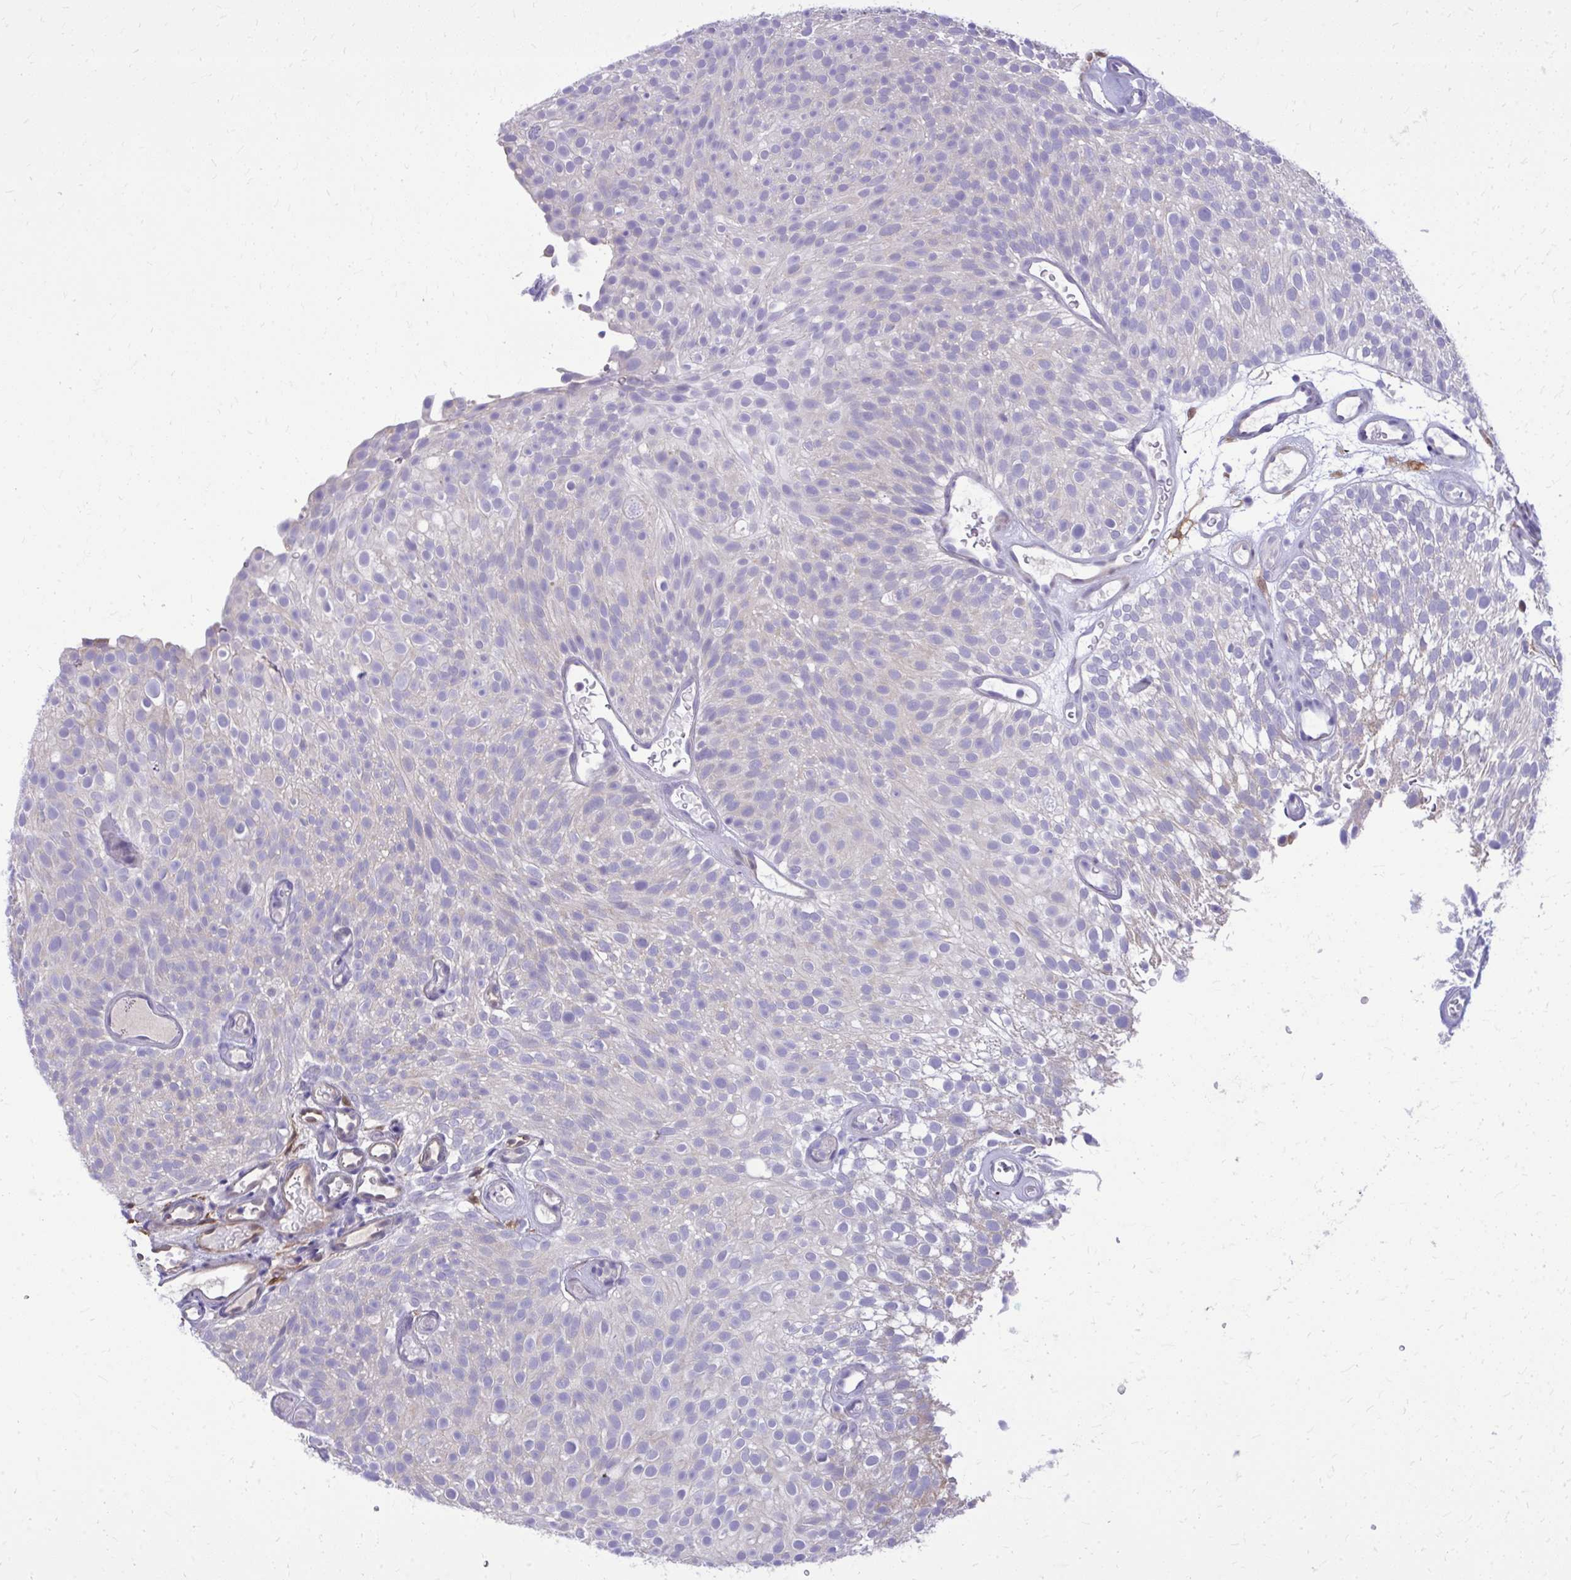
{"staining": {"intensity": "negative", "quantity": "none", "location": "none"}, "tissue": "urothelial cancer", "cell_type": "Tumor cells", "image_type": "cancer", "snomed": [{"axis": "morphology", "description": "Urothelial carcinoma, Low grade"}, {"axis": "topography", "description": "Urinary bladder"}], "caption": "DAB (3,3'-diaminobenzidine) immunohistochemical staining of human urothelial cancer exhibits no significant expression in tumor cells. Nuclei are stained in blue.", "gene": "NNMT", "patient": {"sex": "male", "age": 78}}